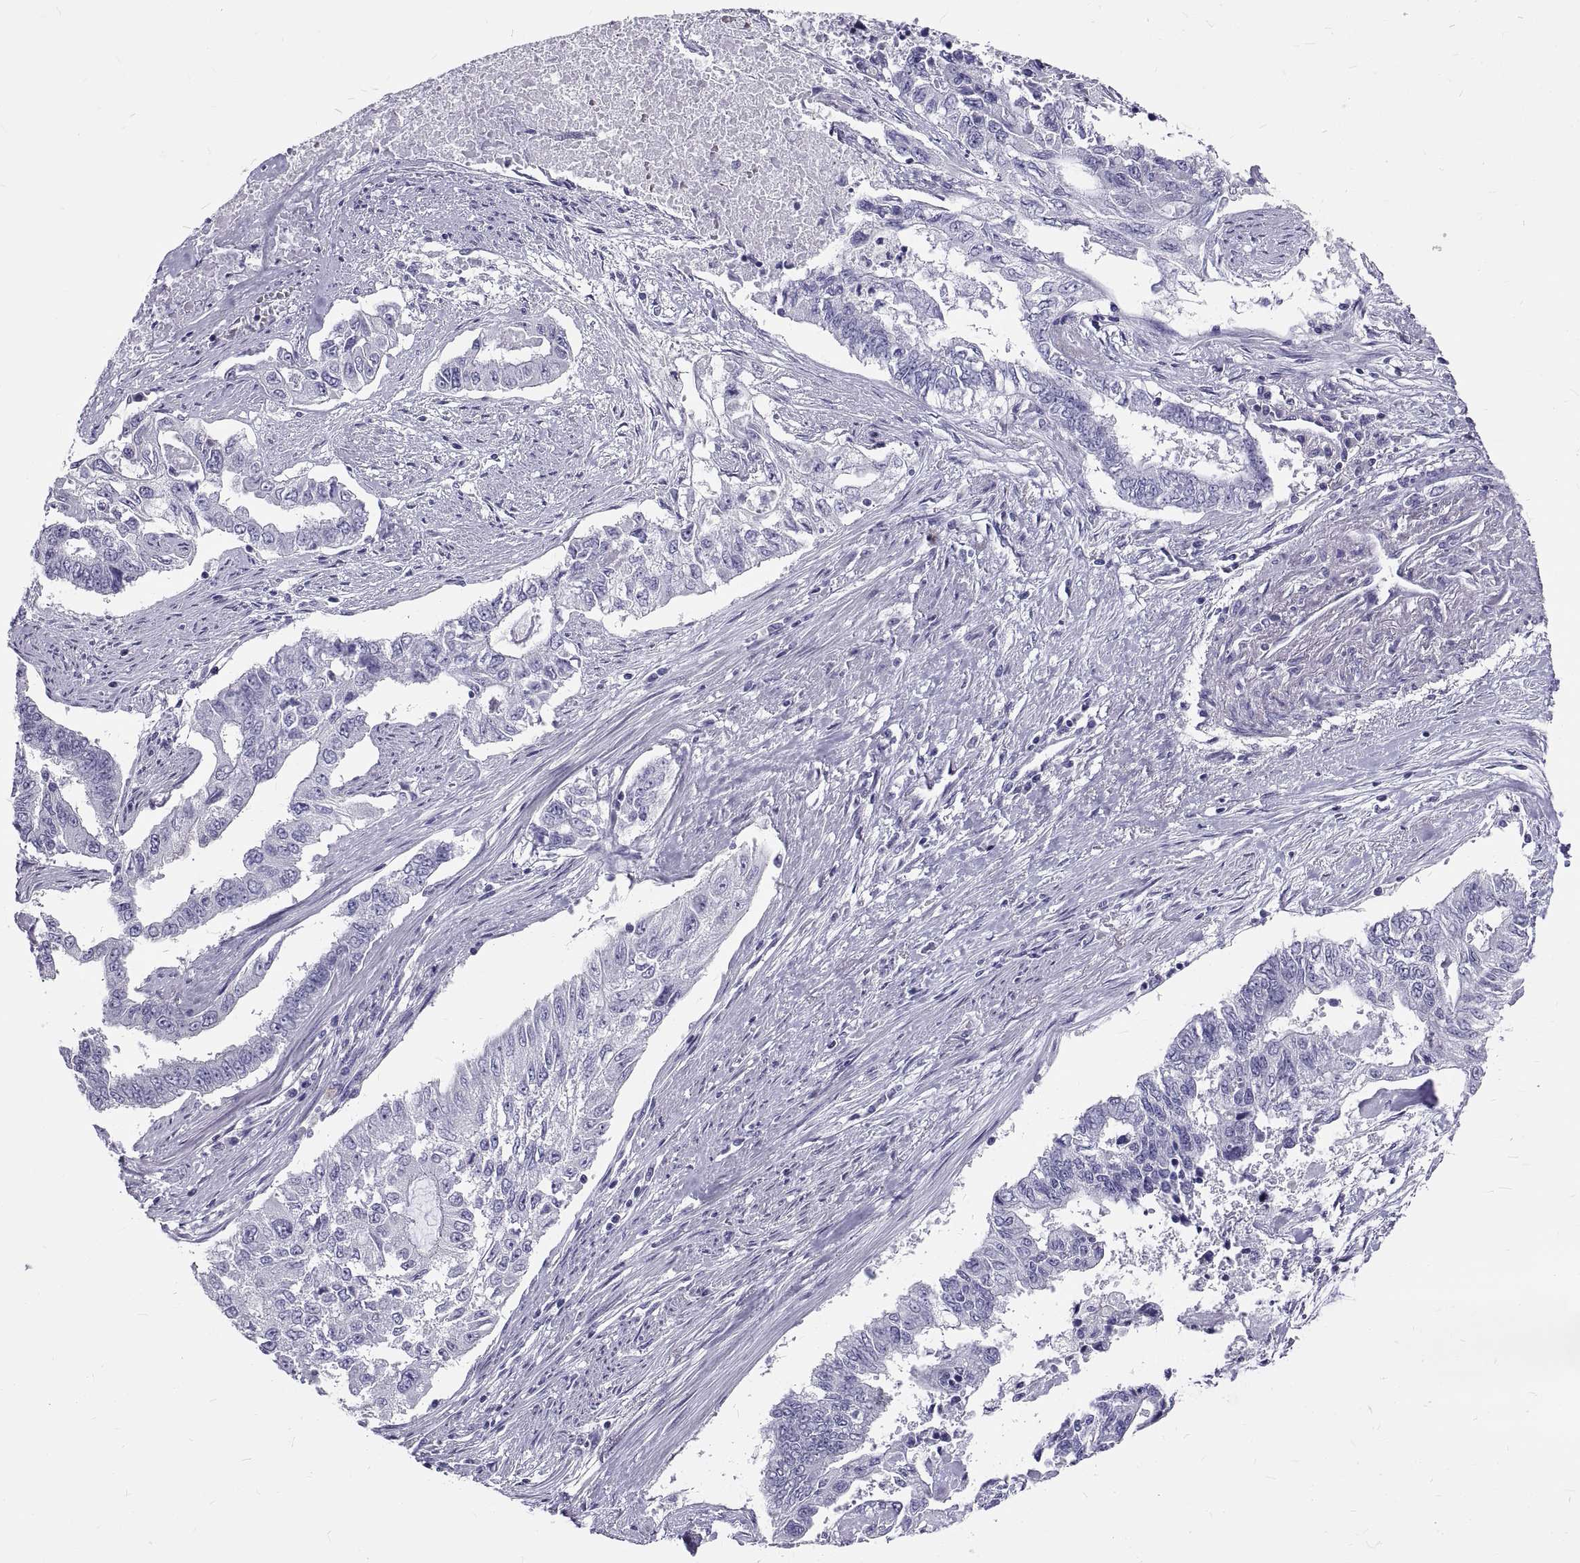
{"staining": {"intensity": "negative", "quantity": "none", "location": "none"}, "tissue": "endometrial cancer", "cell_type": "Tumor cells", "image_type": "cancer", "snomed": [{"axis": "morphology", "description": "Adenocarcinoma, NOS"}, {"axis": "topography", "description": "Uterus"}], "caption": "This image is of endometrial adenocarcinoma stained with immunohistochemistry (IHC) to label a protein in brown with the nuclei are counter-stained blue. There is no staining in tumor cells.", "gene": "GNG12", "patient": {"sex": "female", "age": 59}}